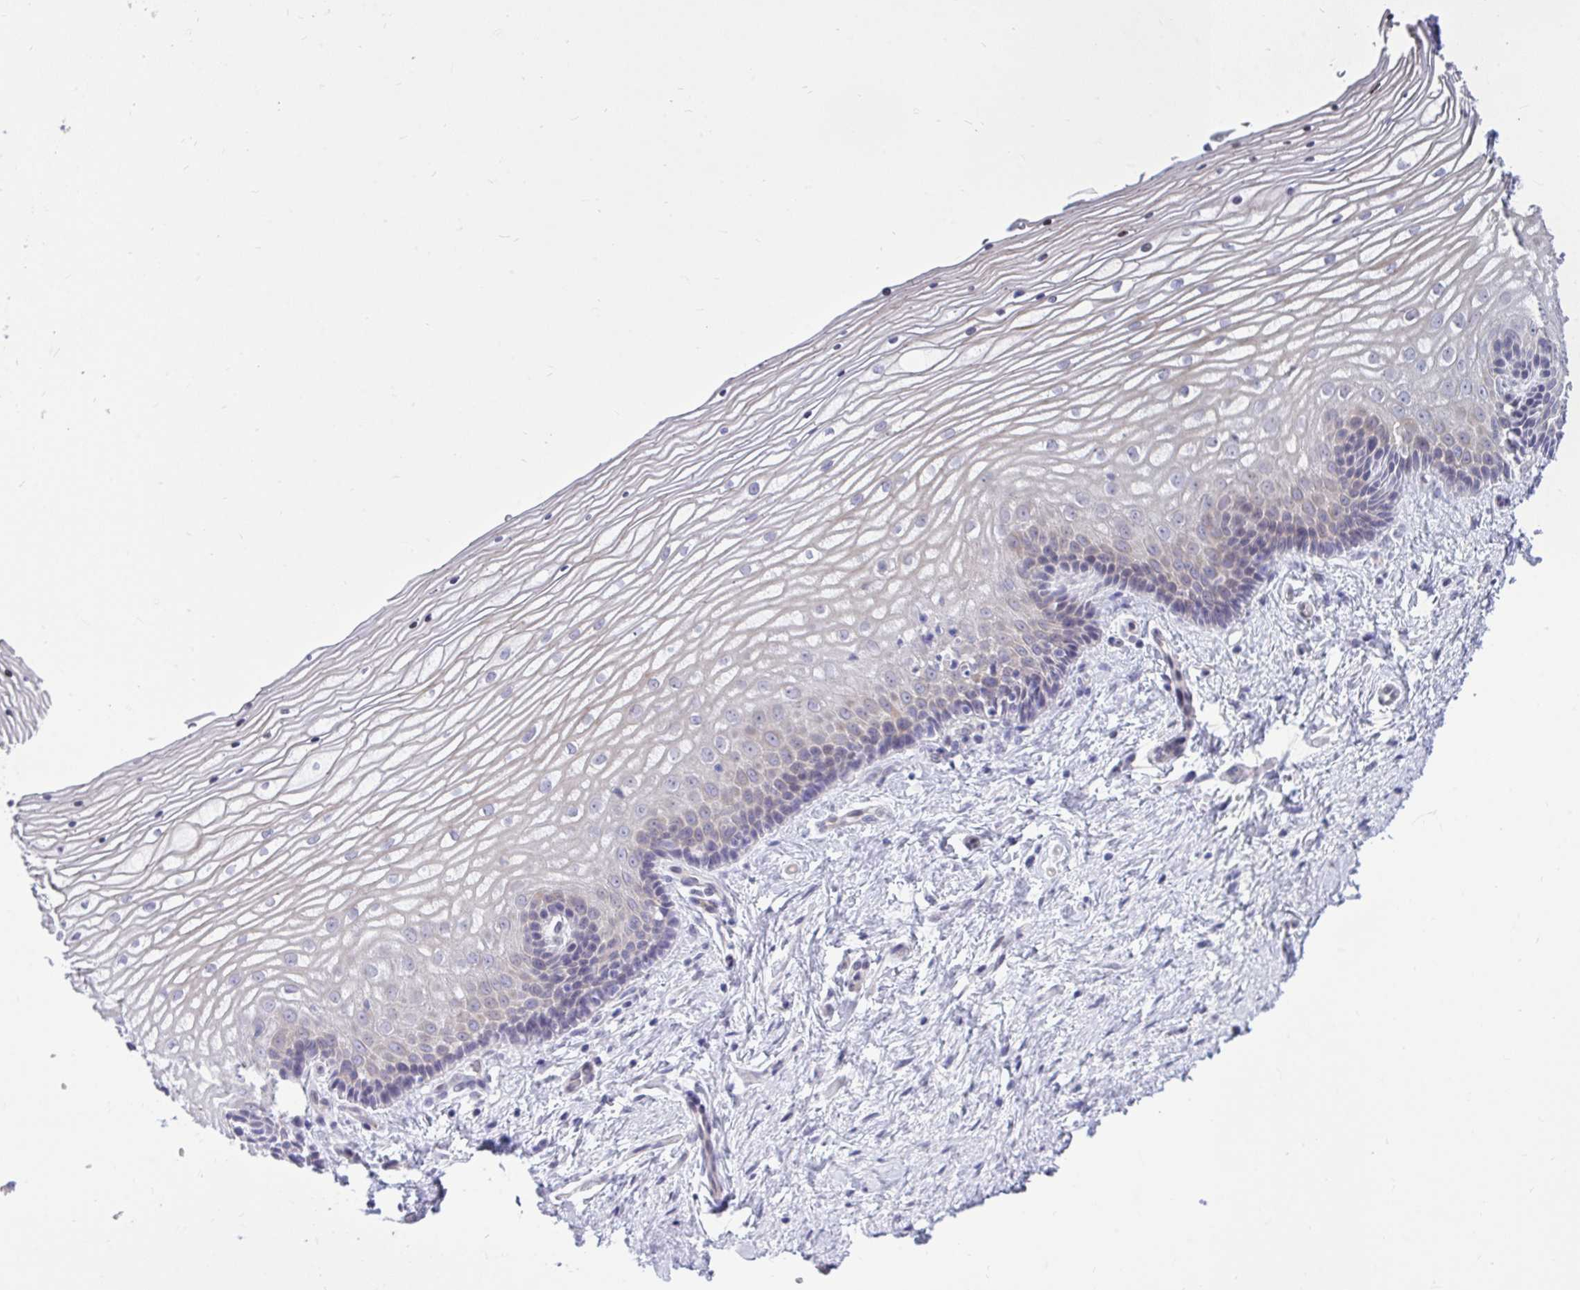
{"staining": {"intensity": "weak", "quantity": "<25%", "location": "cytoplasmic/membranous"}, "tissue": "vagina", "cell_type": "Squamous epithelial cells", "image_type": "normal", "snomed": [{"axis": "morphology", "description": "Normal tissue, NOS"}, {"axis": "topography", "description": "Vagina"}], "caption": "Unremarkable vagina was stained to show a protein in brown. There is no significant staining in squamous epithelial cells.", "gene": "HMBOX1", "patient": {"sex": "female", "age": 45}}